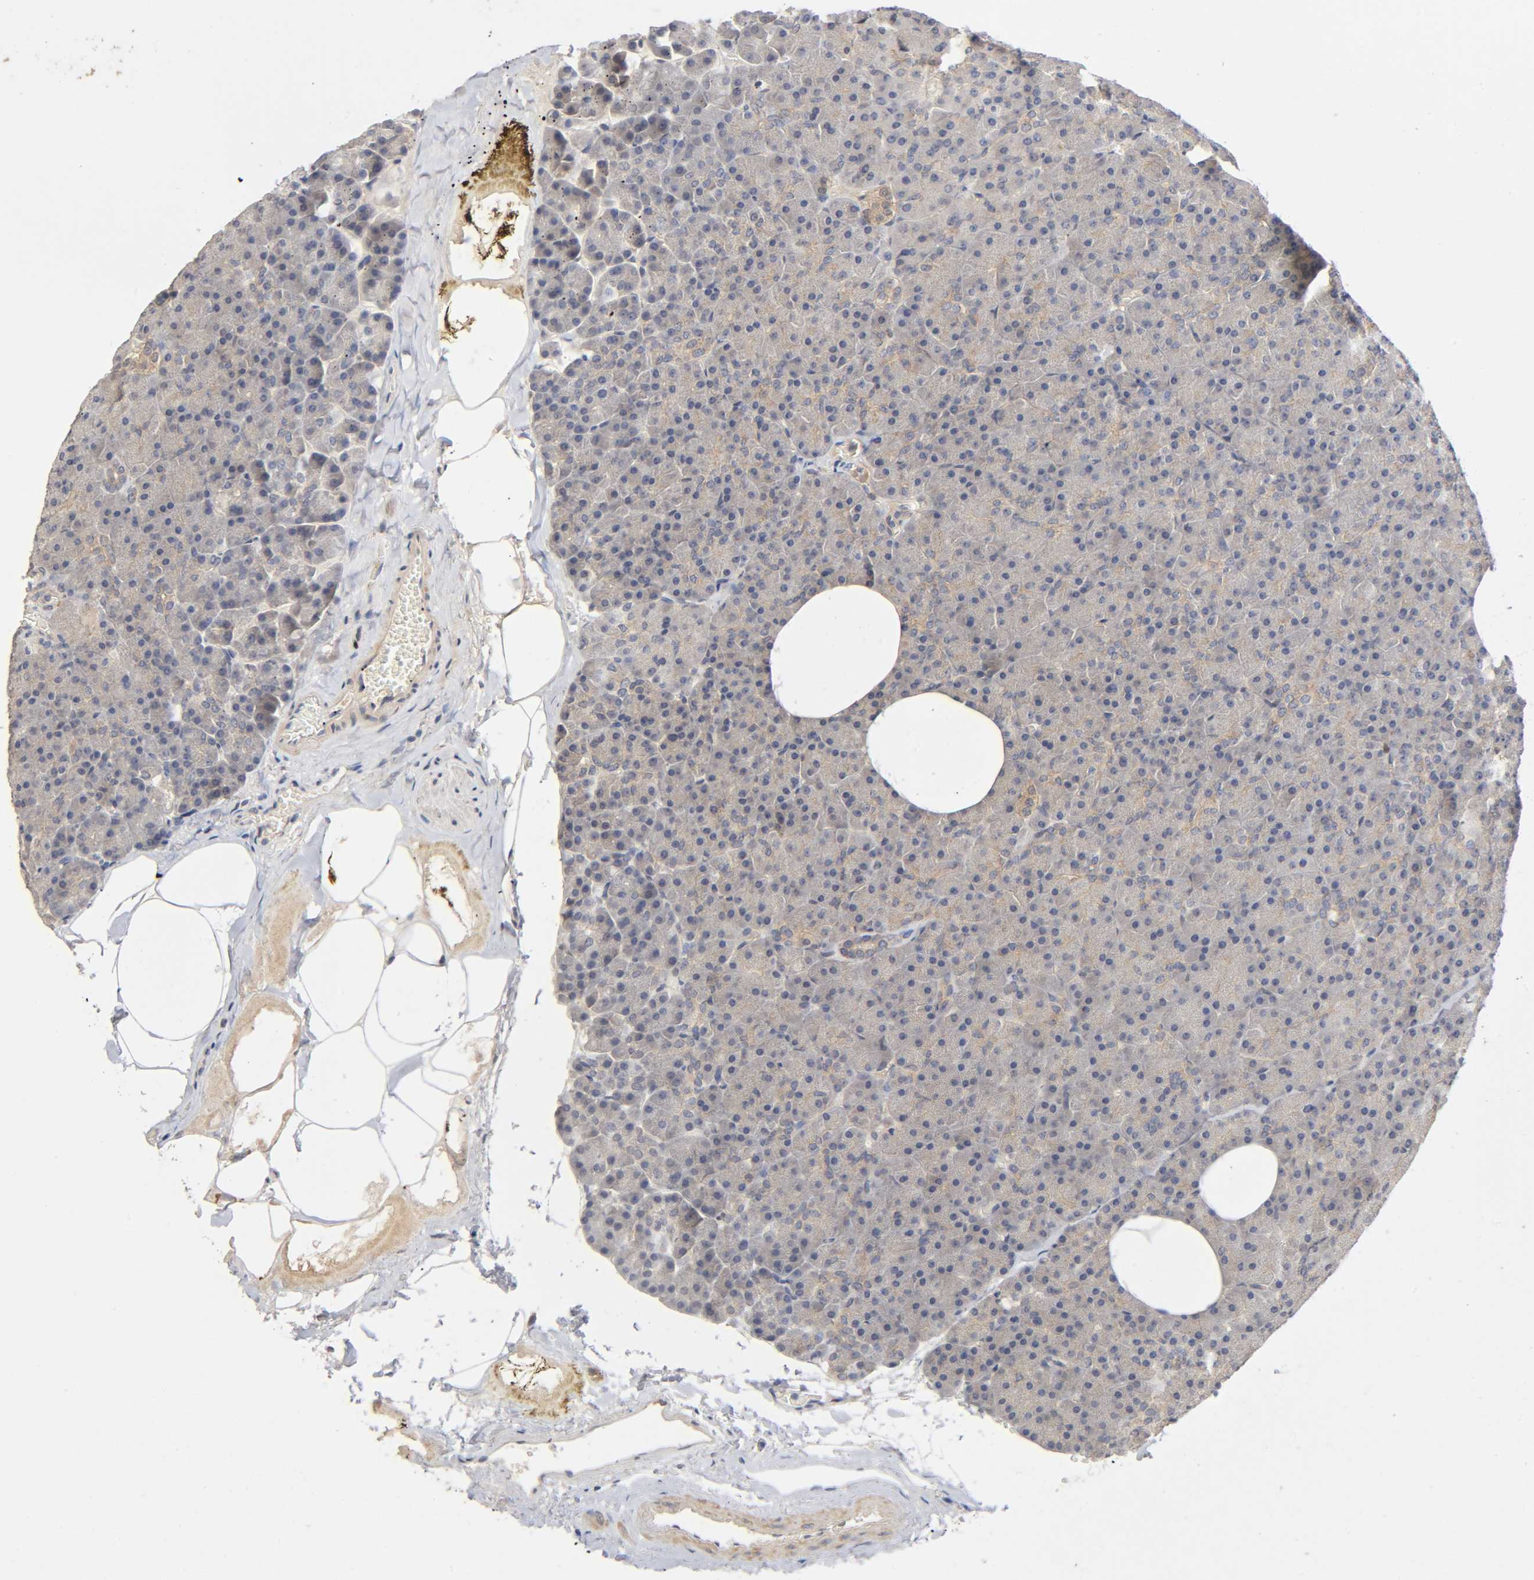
{"staining": {"intensity": "moderate", "quantity": ">75%", "location": "cytoplasmic/membranous"}, "tissue": "pancreas", "cell_type": "Exocrine glandular cells", "image_type": "normal", "snomed": [{"axis": "morphology", "description": "Normal tissue, NOS"}, {"axis": "topography", "description": "Pancreas"}], "caption": "A photomicrograph of human pancreas stained for a protein displays moderate cytoplasmic/membranous brown staining in exocrine glandular cells.", "gene": "CPB2", "patient": {"sex": "female", "age": 35}}